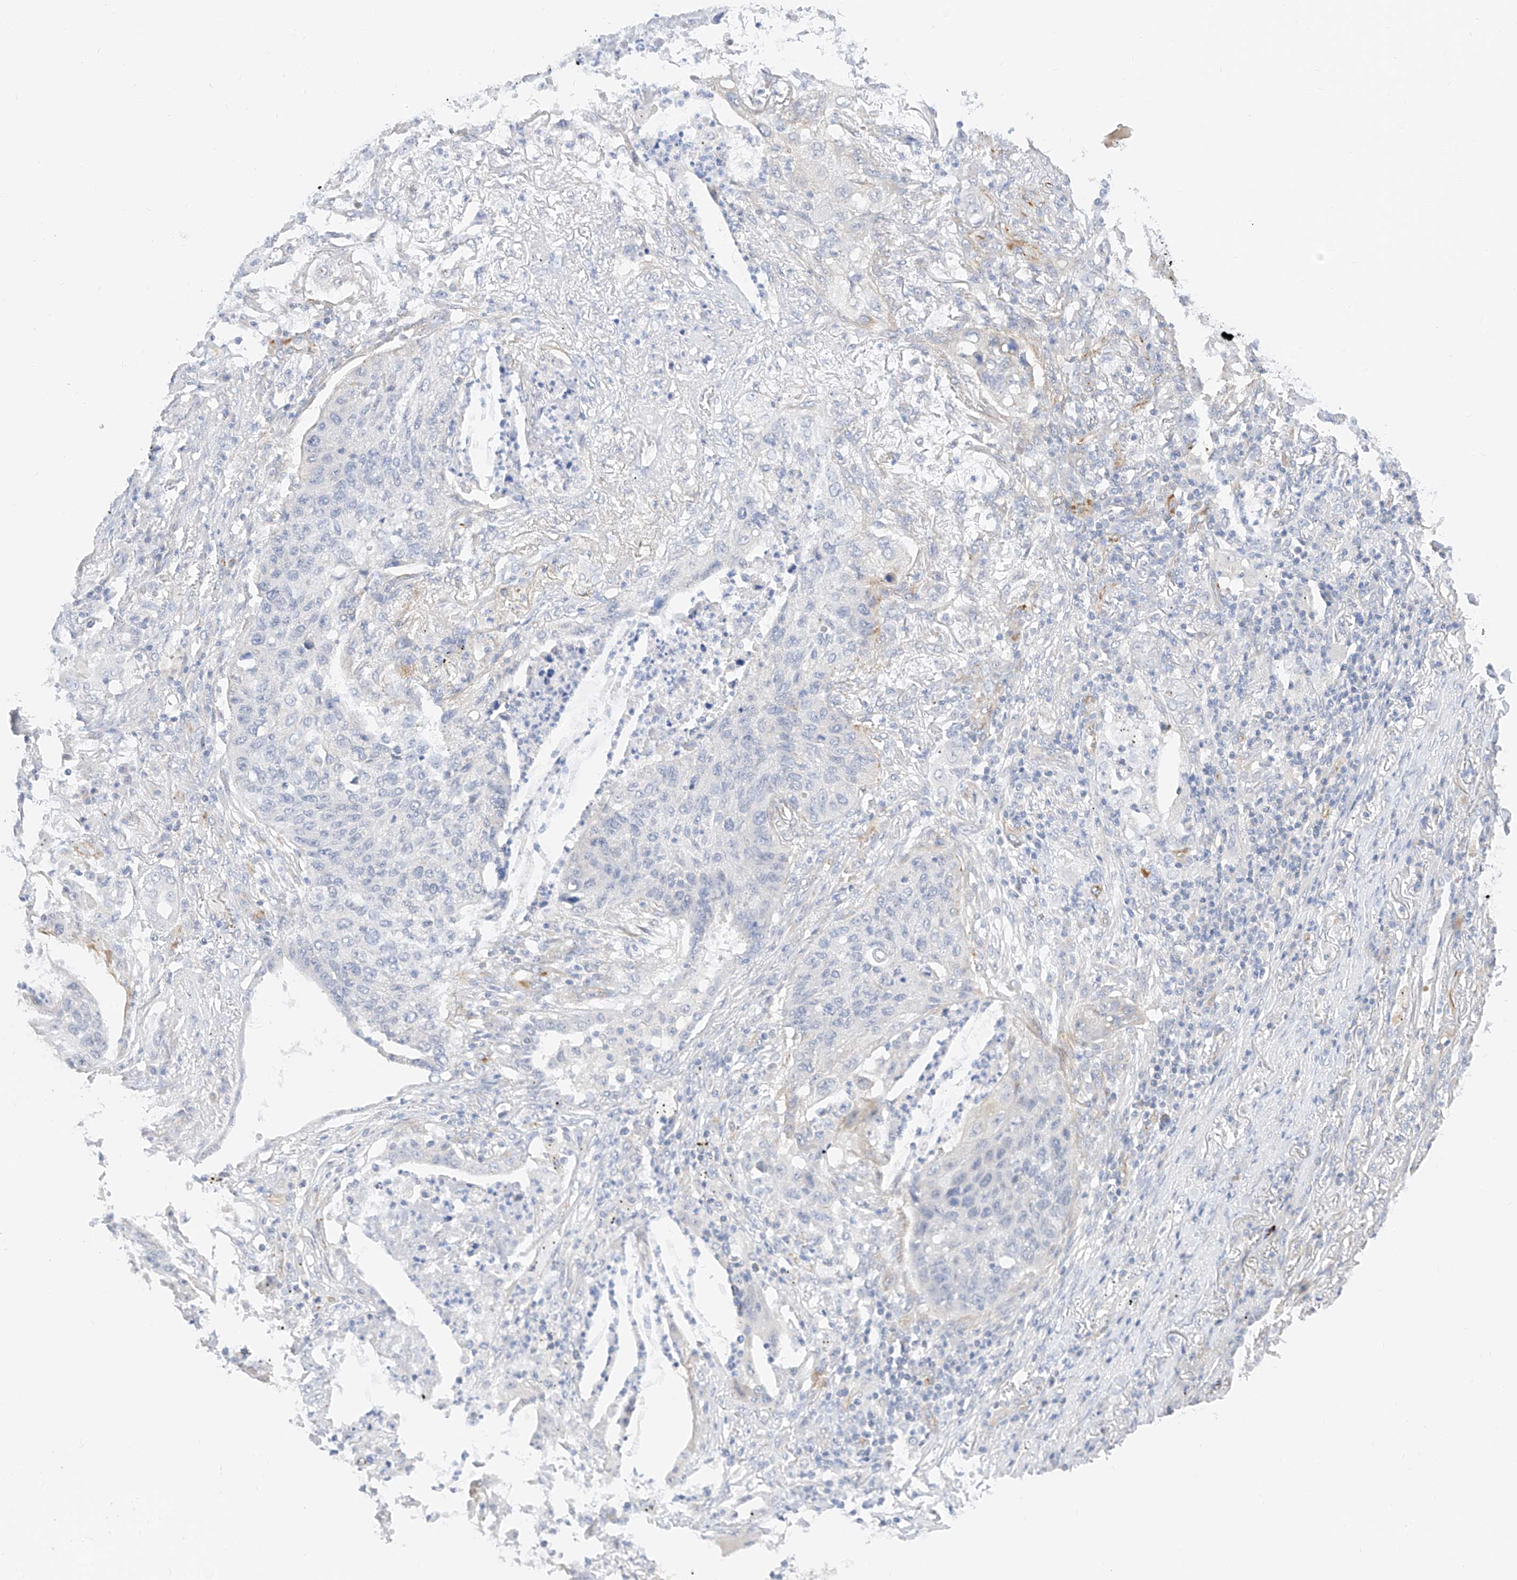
{"staining": {"intensity": "negative", "quantity": "none", "location": "none"}, "tissue": "lung cancer", "cell_type": "Tumor cells", "image_type": "cancer", "snomed": [{"axis": "morphology", "description": "Squamous cell carcinoma, NOS"}, {"axis": "topography", "description": "Lung"}], "caption": "The histopathology image exhibits no significant staining in tumor cells of squamous cell carcinoma (lung).", "gene": "CDCP2", "patient": {"sex": "female", "age": 63}}